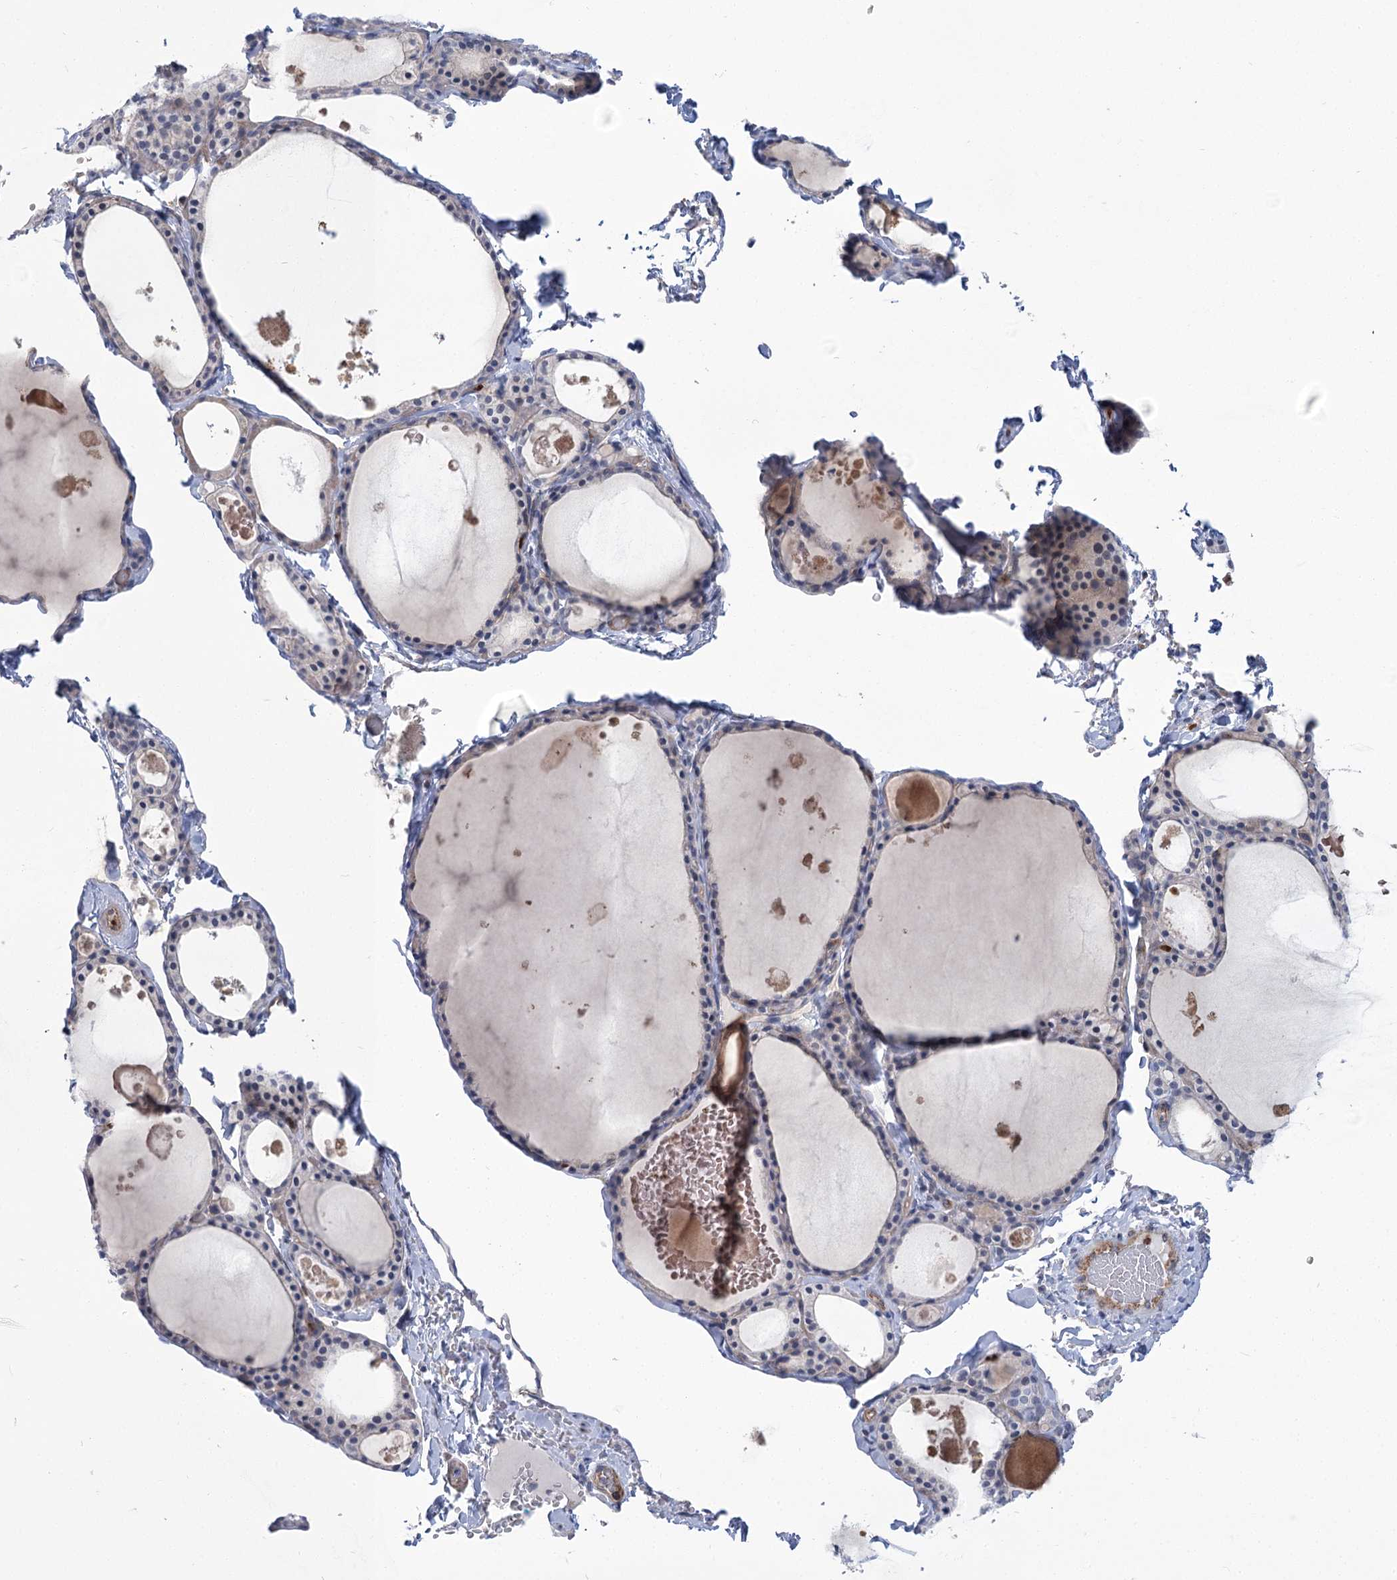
{"staining": {"intensity": "negative", "quantity": "none", "location": "none"}, "tissue": "thyroid gland", "cell_type": "Glandular cells", "image_type": "normal", "snomed": [{"axis": "morphology", "description": "Normal tissue, NOS"}, {"axis": "topography", "description": "Thyroid gland"}], "caption": "DAB immunohistochemical staining of normal human thyroid gland exhibits no significant positivity in glandular cells. (Brightfield microscopy of DAB (3,3'-diaminobenzidine) immunohistochemistry (IHC) at high magnification).", "gene": "THAP6", "patient": {"sex": "male", "age": 56}}